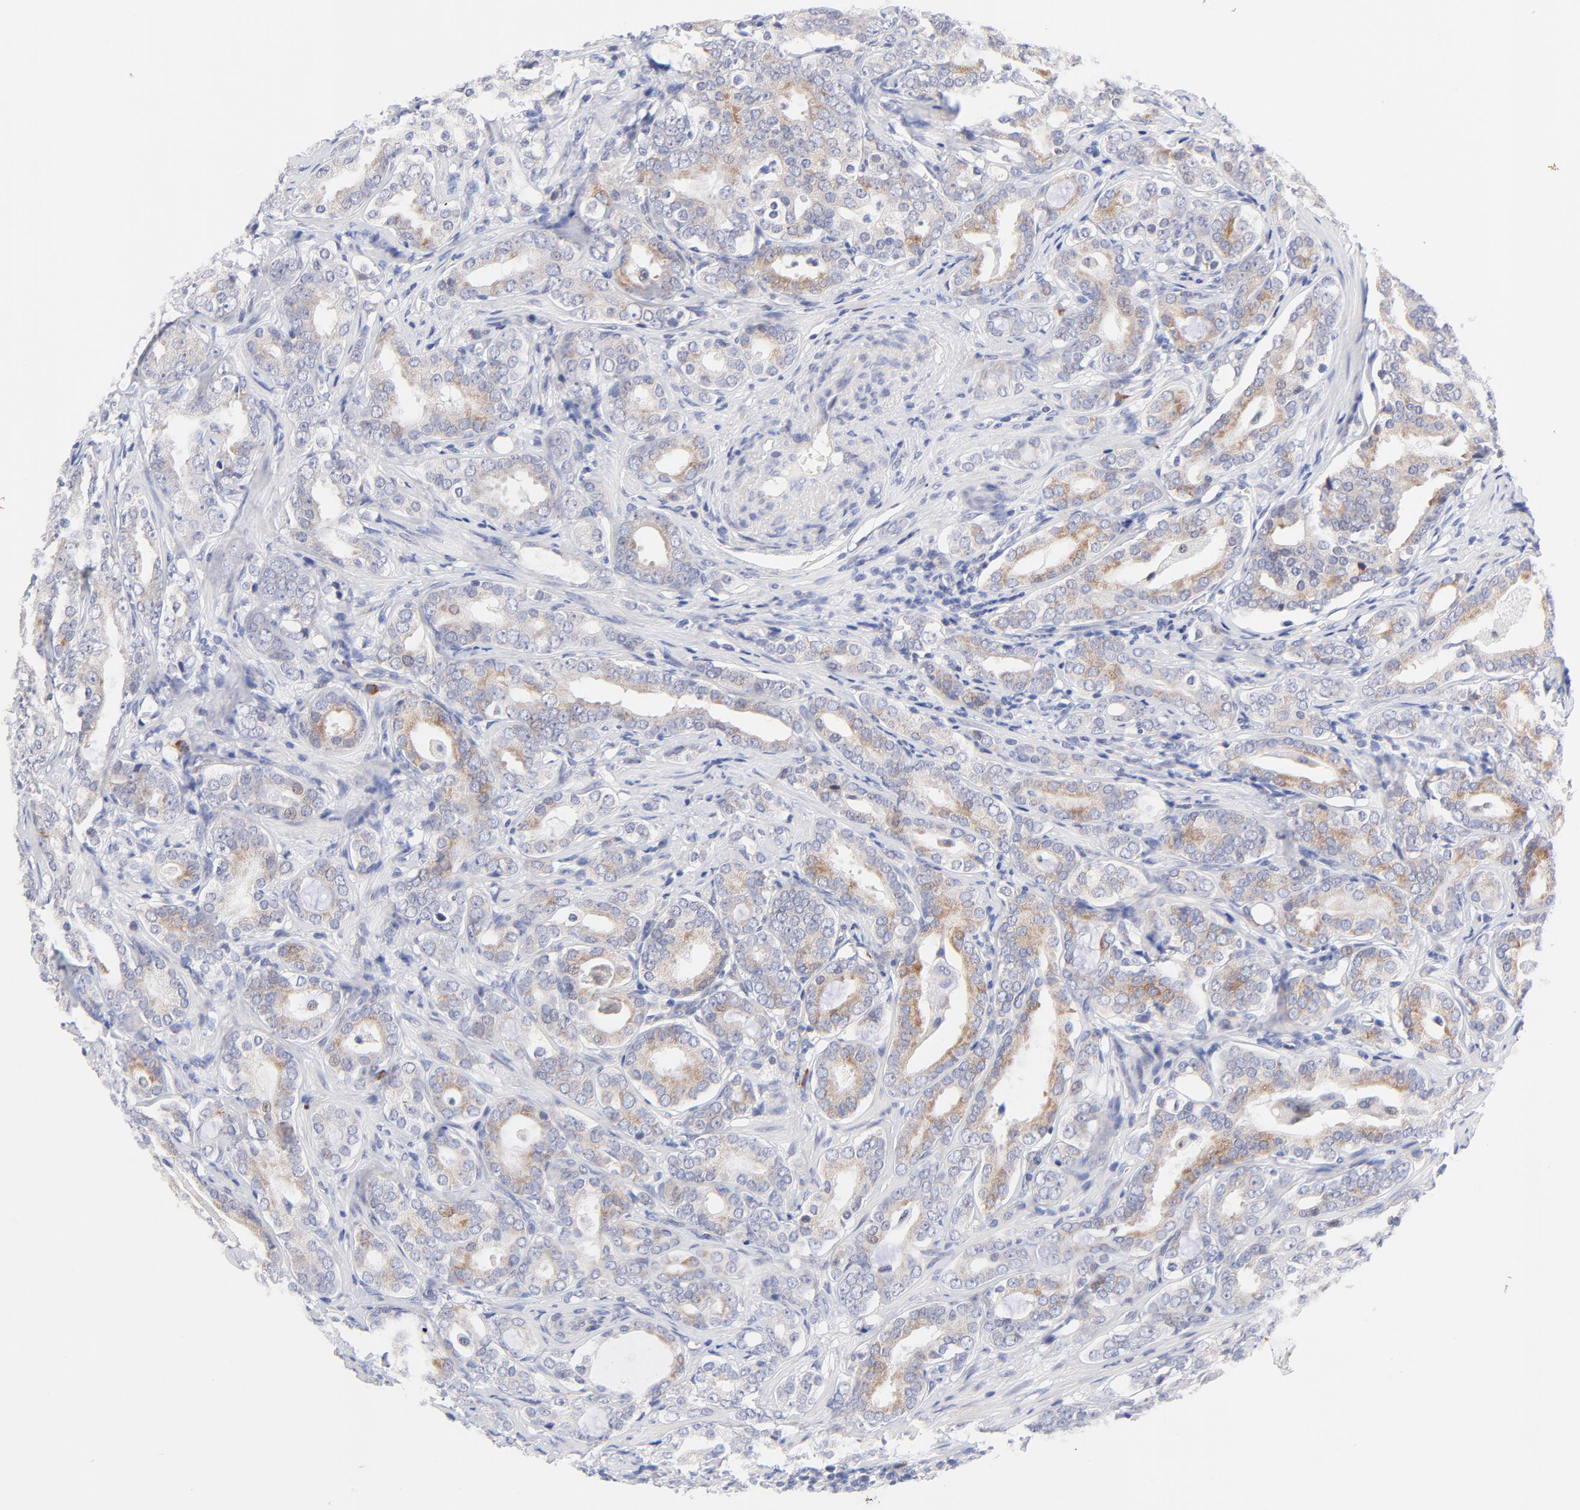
{"staining": {"intensity": "weak", "quantity": "25%-75%", "location": "cytoplasmic/membranous"}, "tissue": "prostate cancer", "cell_type": "Tumor cells", "image_type": "cancer", "snomed": [{"axis": "morphology", "description": "Adenocarcinoma, Low grade"}, {"axis": "topography", "description": "Prostate"}], "caption": "About 25%-75% of tumor cells in human prostate low-grade adenocarcinoma display weak cytoplasmic/membranous protein expression as visualized by brown immunohistochemical staining.", "gene": "AFF2", "patient": {"sex": "male", "age": 59}}